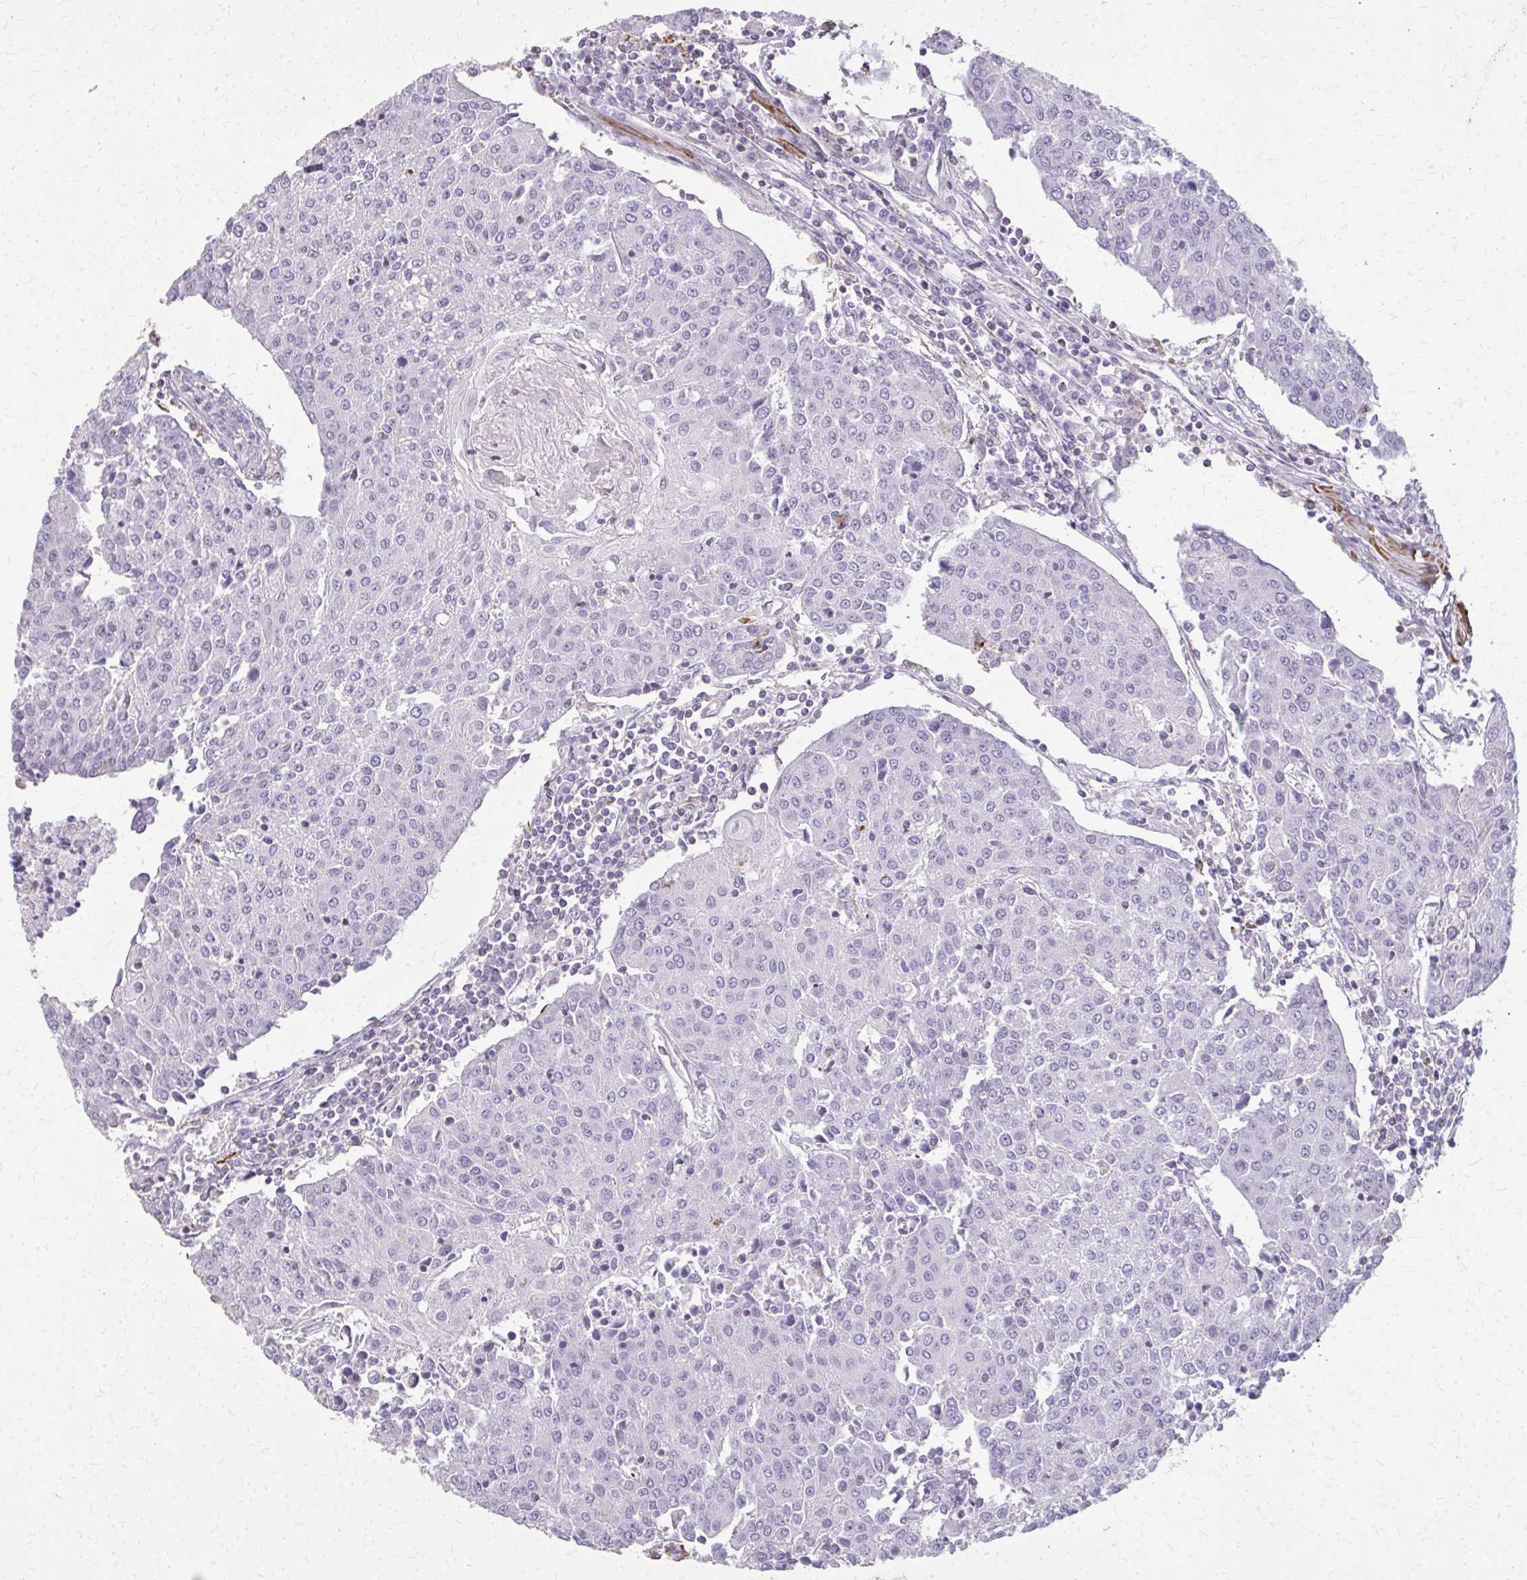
{"staining": {"intensity": "negative", "quantity": "none", "location": "none"}, "tissue": "urothelial cancer", "cell_type": "Tumor cells", "image_type": "cancer", "snomed": [{"axis": "morphology", "description": "Urothelial carcinoma, High grade"}, {"axis": "topography", "description": "Urinary bladder"}], "caption": "Immunohistochemical staining of human urothelial cancer demonstrates no significant positivity in tumor cells.", "gene": "TENM4", "patient": {"sex": "female", "age": 85}}